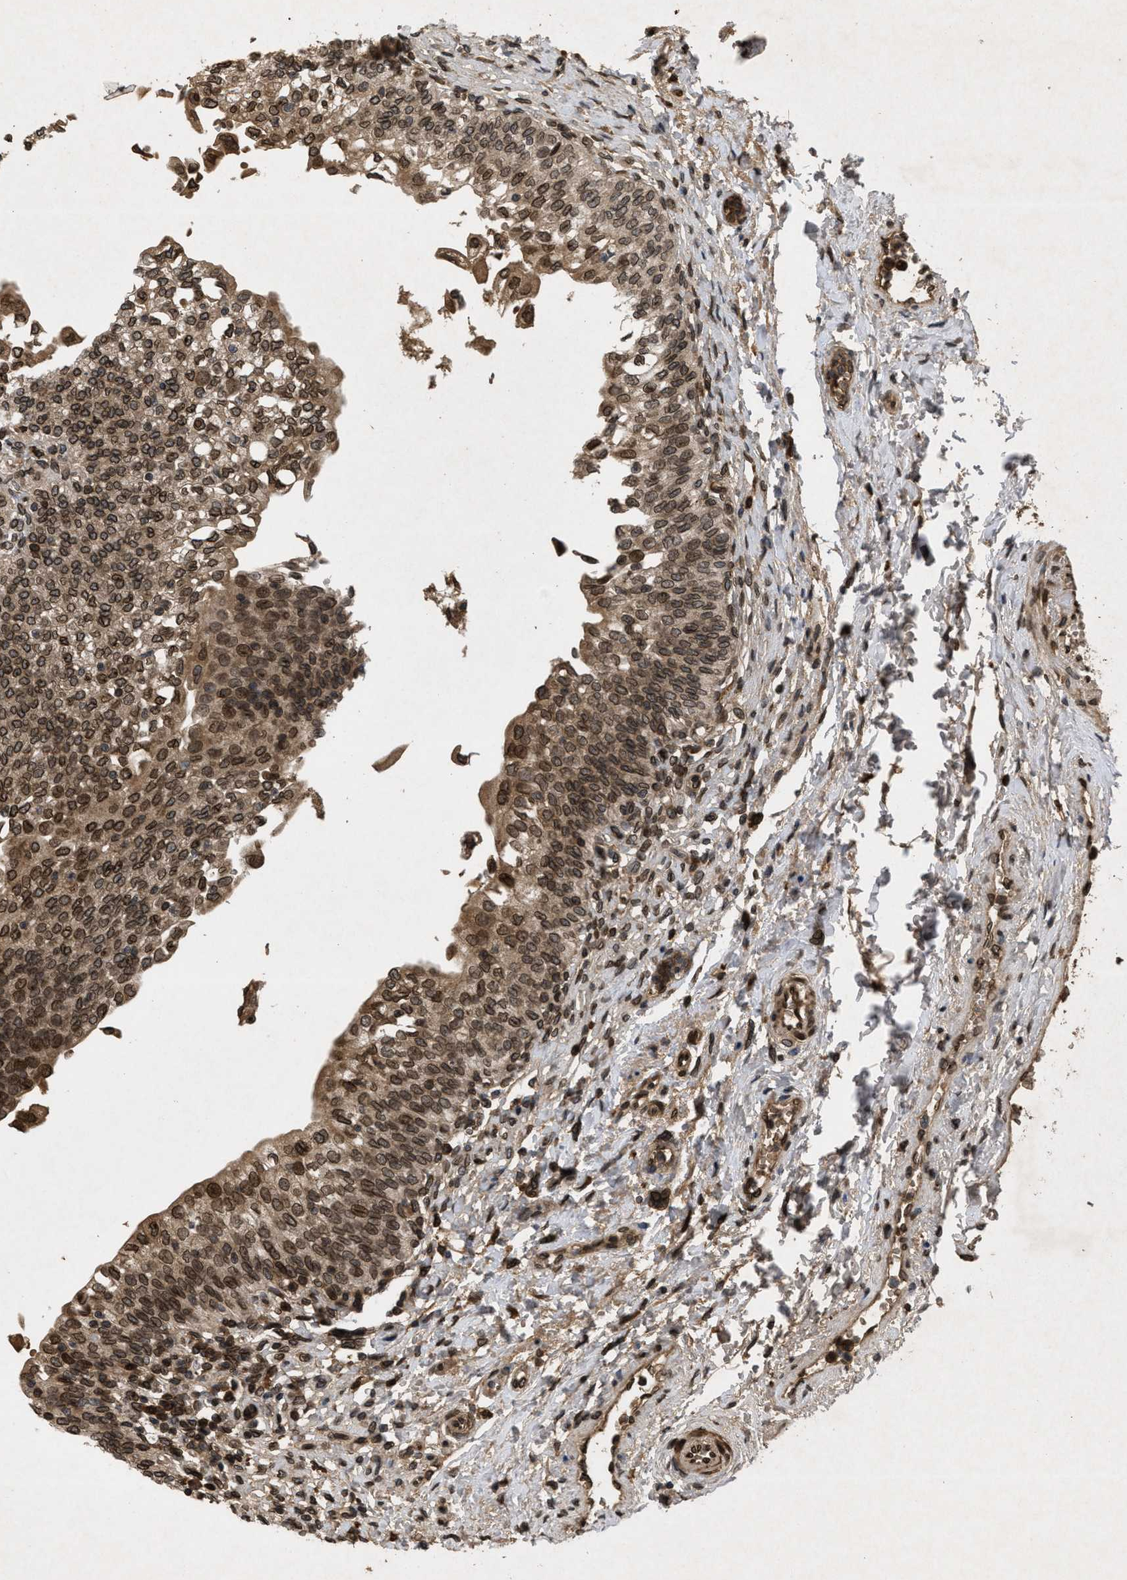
{"staining": {"intensity": "strong", "quantity": ">75%", "location": "cytoplasmic/membranous,nuclear"}, "tissue": "urinary bladder", "cell_type": "Urothelial cells", "image_type": "normal", "snomed": [{"axis": "morphology", "description": "Normal tissue, NOS"}, {"axis": "topography", "description": "Urinary bladder"}], "caption": "This image displays normal urinary bladder stained with immunohistochemistry to label a protein in brown. The cytoplasmic/membranous,nuclear of urothelial cells show strong positivity for the protein. Nuclei are counter-stained blue.", "gene": "CRY1", "patient": {"sex": "male", "age": 55}}